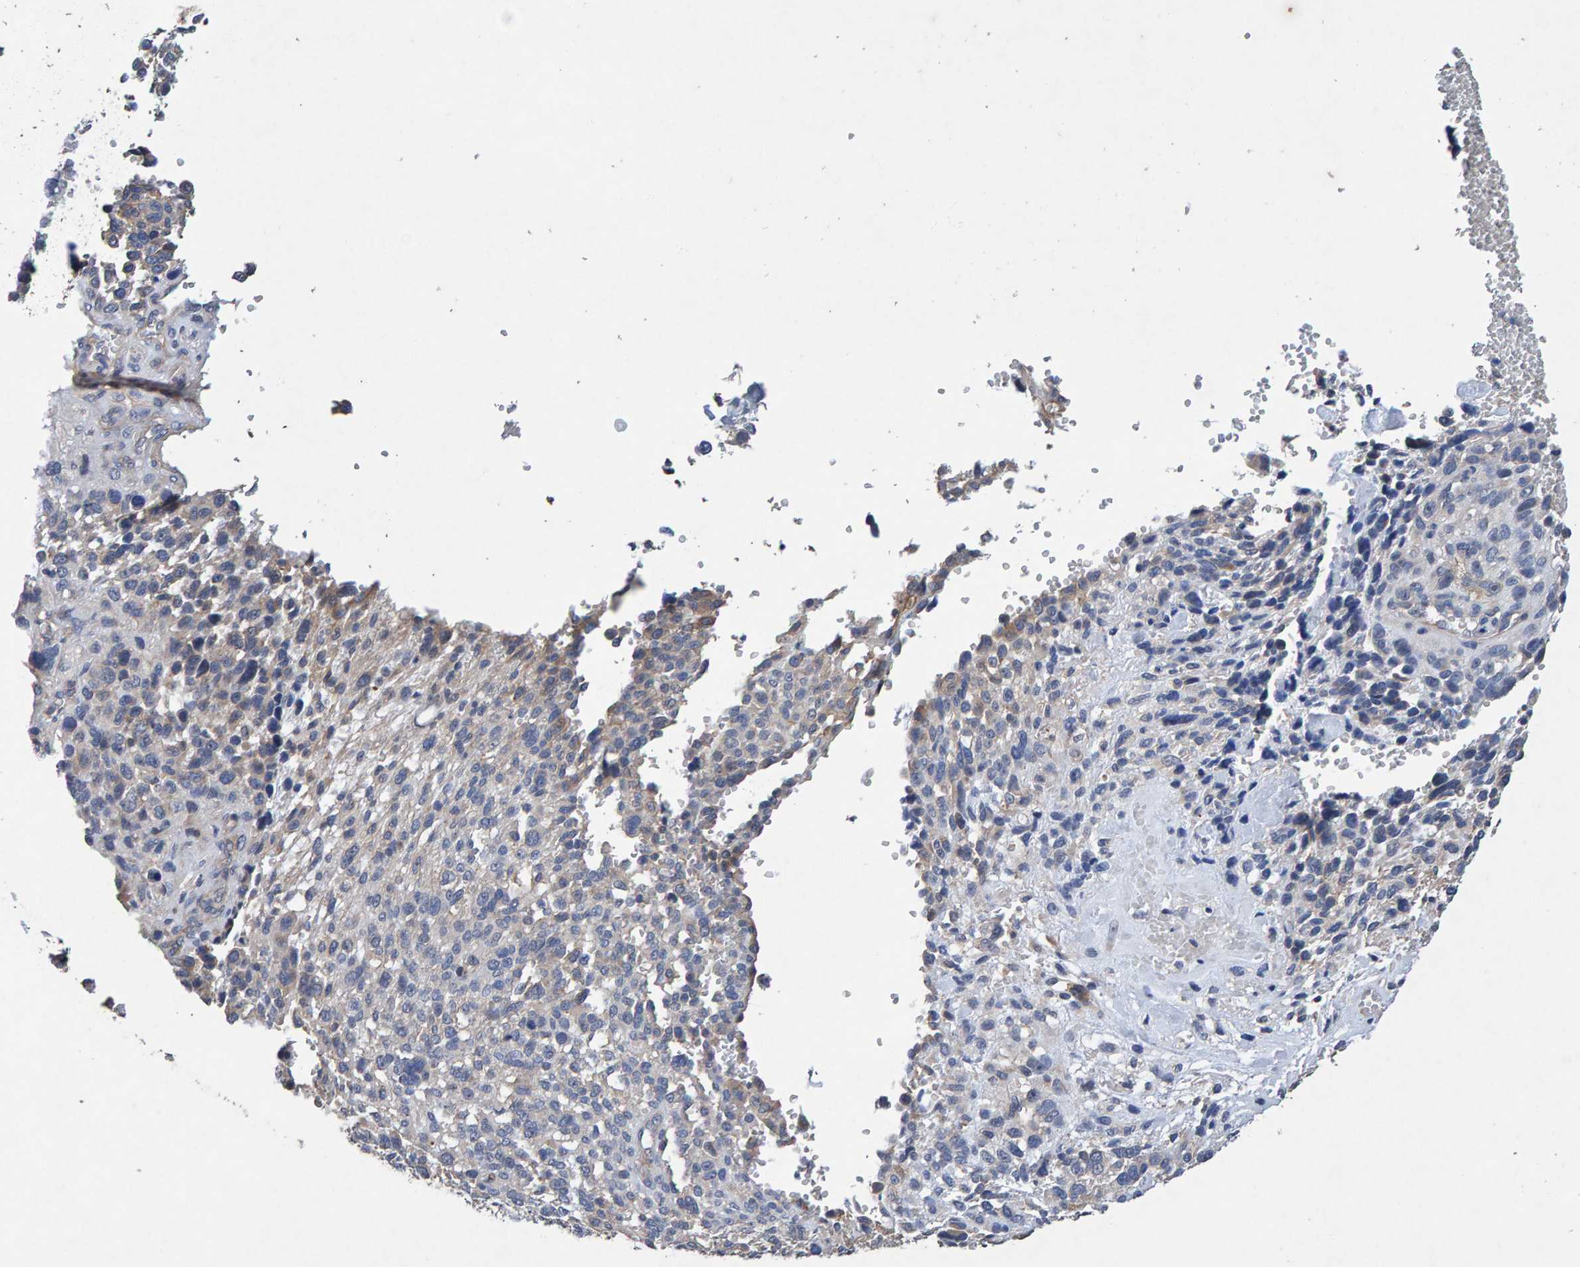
{"staining": {"intensity": "negative", "quantity": "none", "location": "none"}, "tissue": "melanoma", "cell_type": "Tumor cells", "image_type": "cancer", "snomed": [{"axis": "morphology", "description": "Malignant melanoma, NOS"}, {"axis": "topography", "description": "Skin"}], "caption": "A high-resolution micrograph shows immunohistochemistry staining of malignant melanoma, which demonstrates no significant staining in tumor cells.", "gene": "EFR3A", "patient": {"sex": "female", "age": 55}}